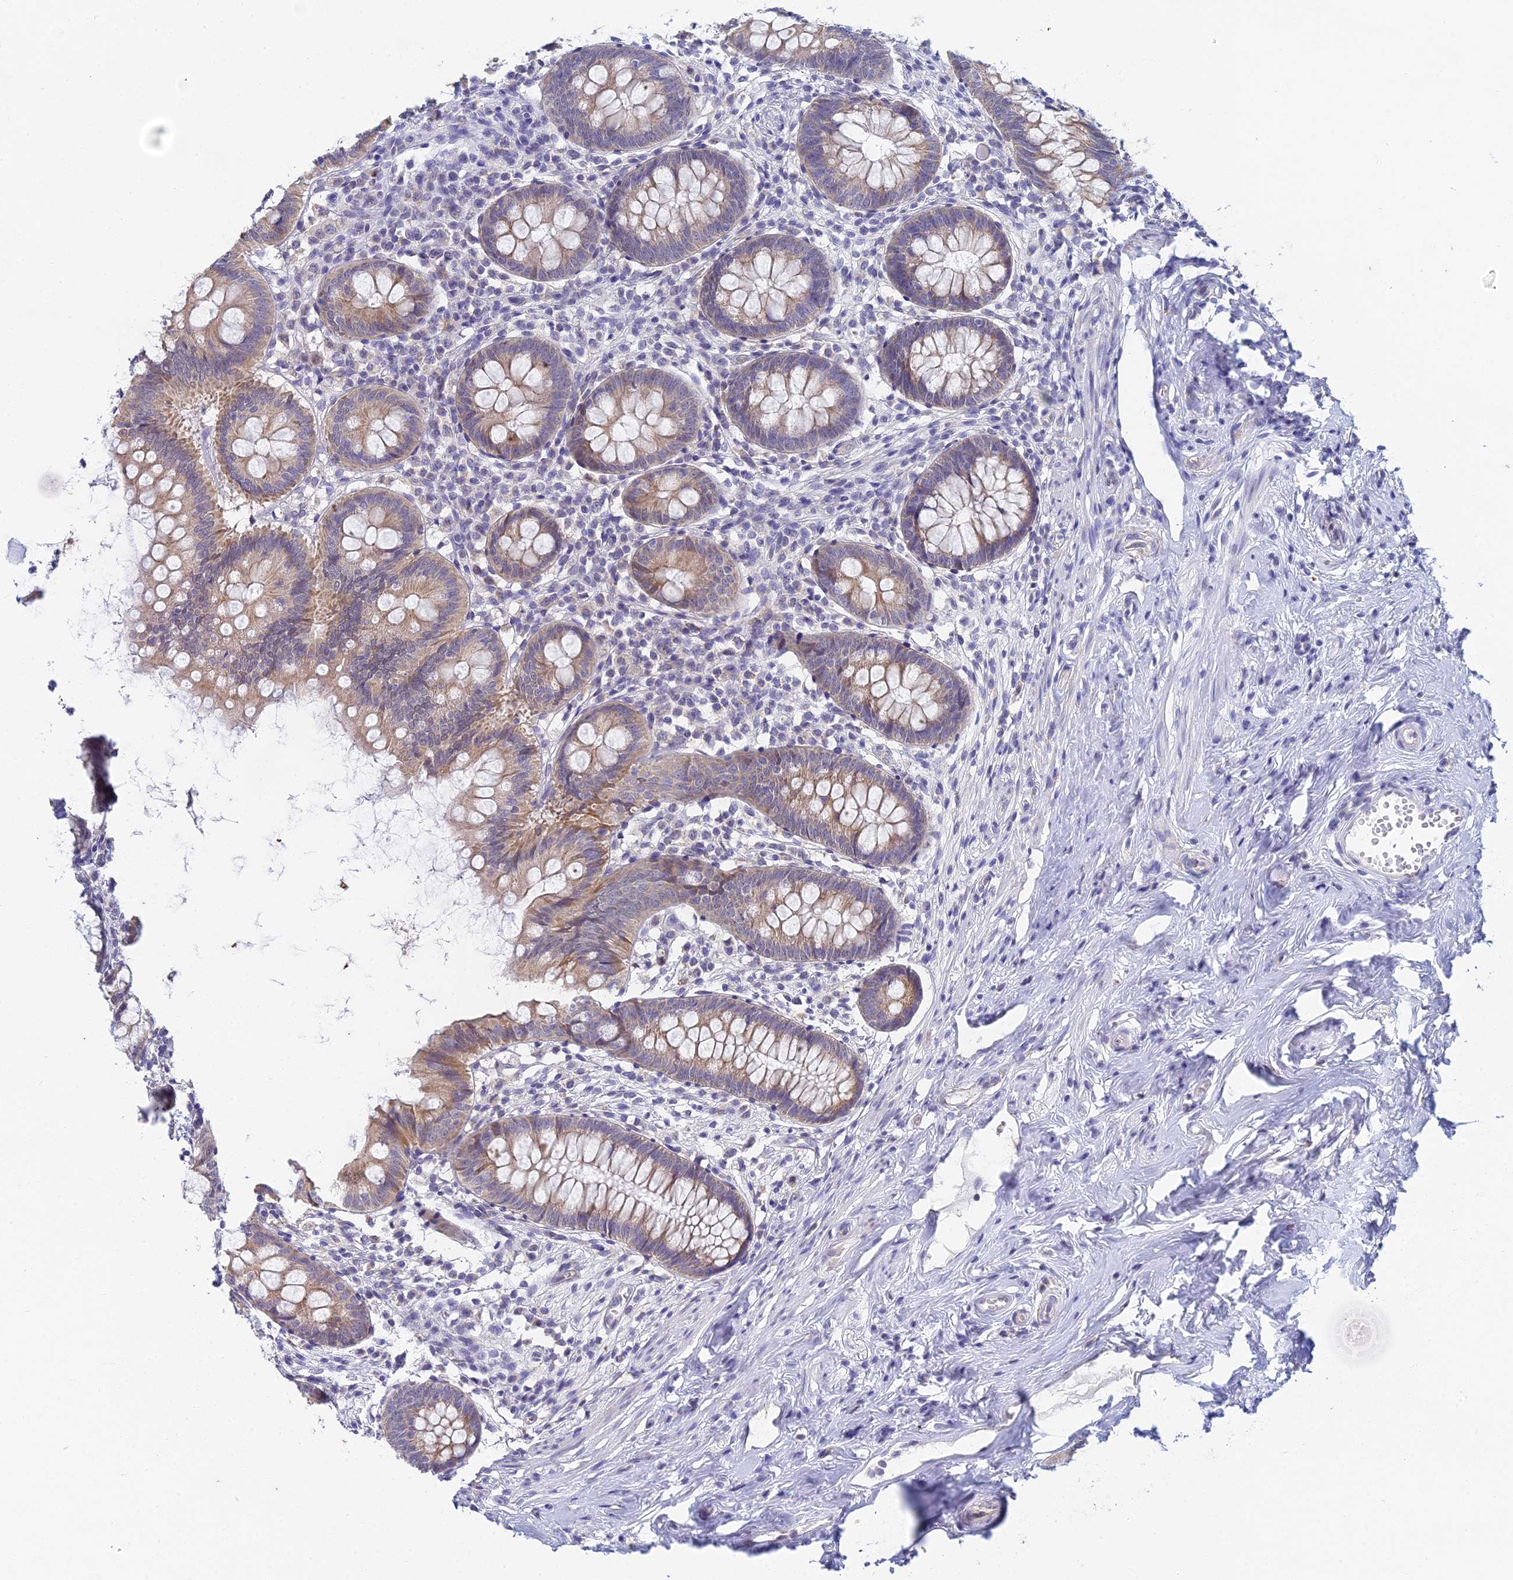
{"staining": {"intensity": "moderate", "quantity": ">75%", "location": "cytoplasmic/membranous"}, "tissue": "appendix", "cell_type": "Glandular cells", "image_type": "normal", "snomed": [{"axis": "morphology", "description": "Normal tissue, NOS"}, {"axis": "topography", "description": "Appendix"}], "caption": "Protein staining by IHC shows moderate cytoplasmic/membranous expression in approximately >75% of glandular cells in unremarkable appendix.", "gene": "EEF2KMT", "patient": {"sex": "female", "age": 51}}